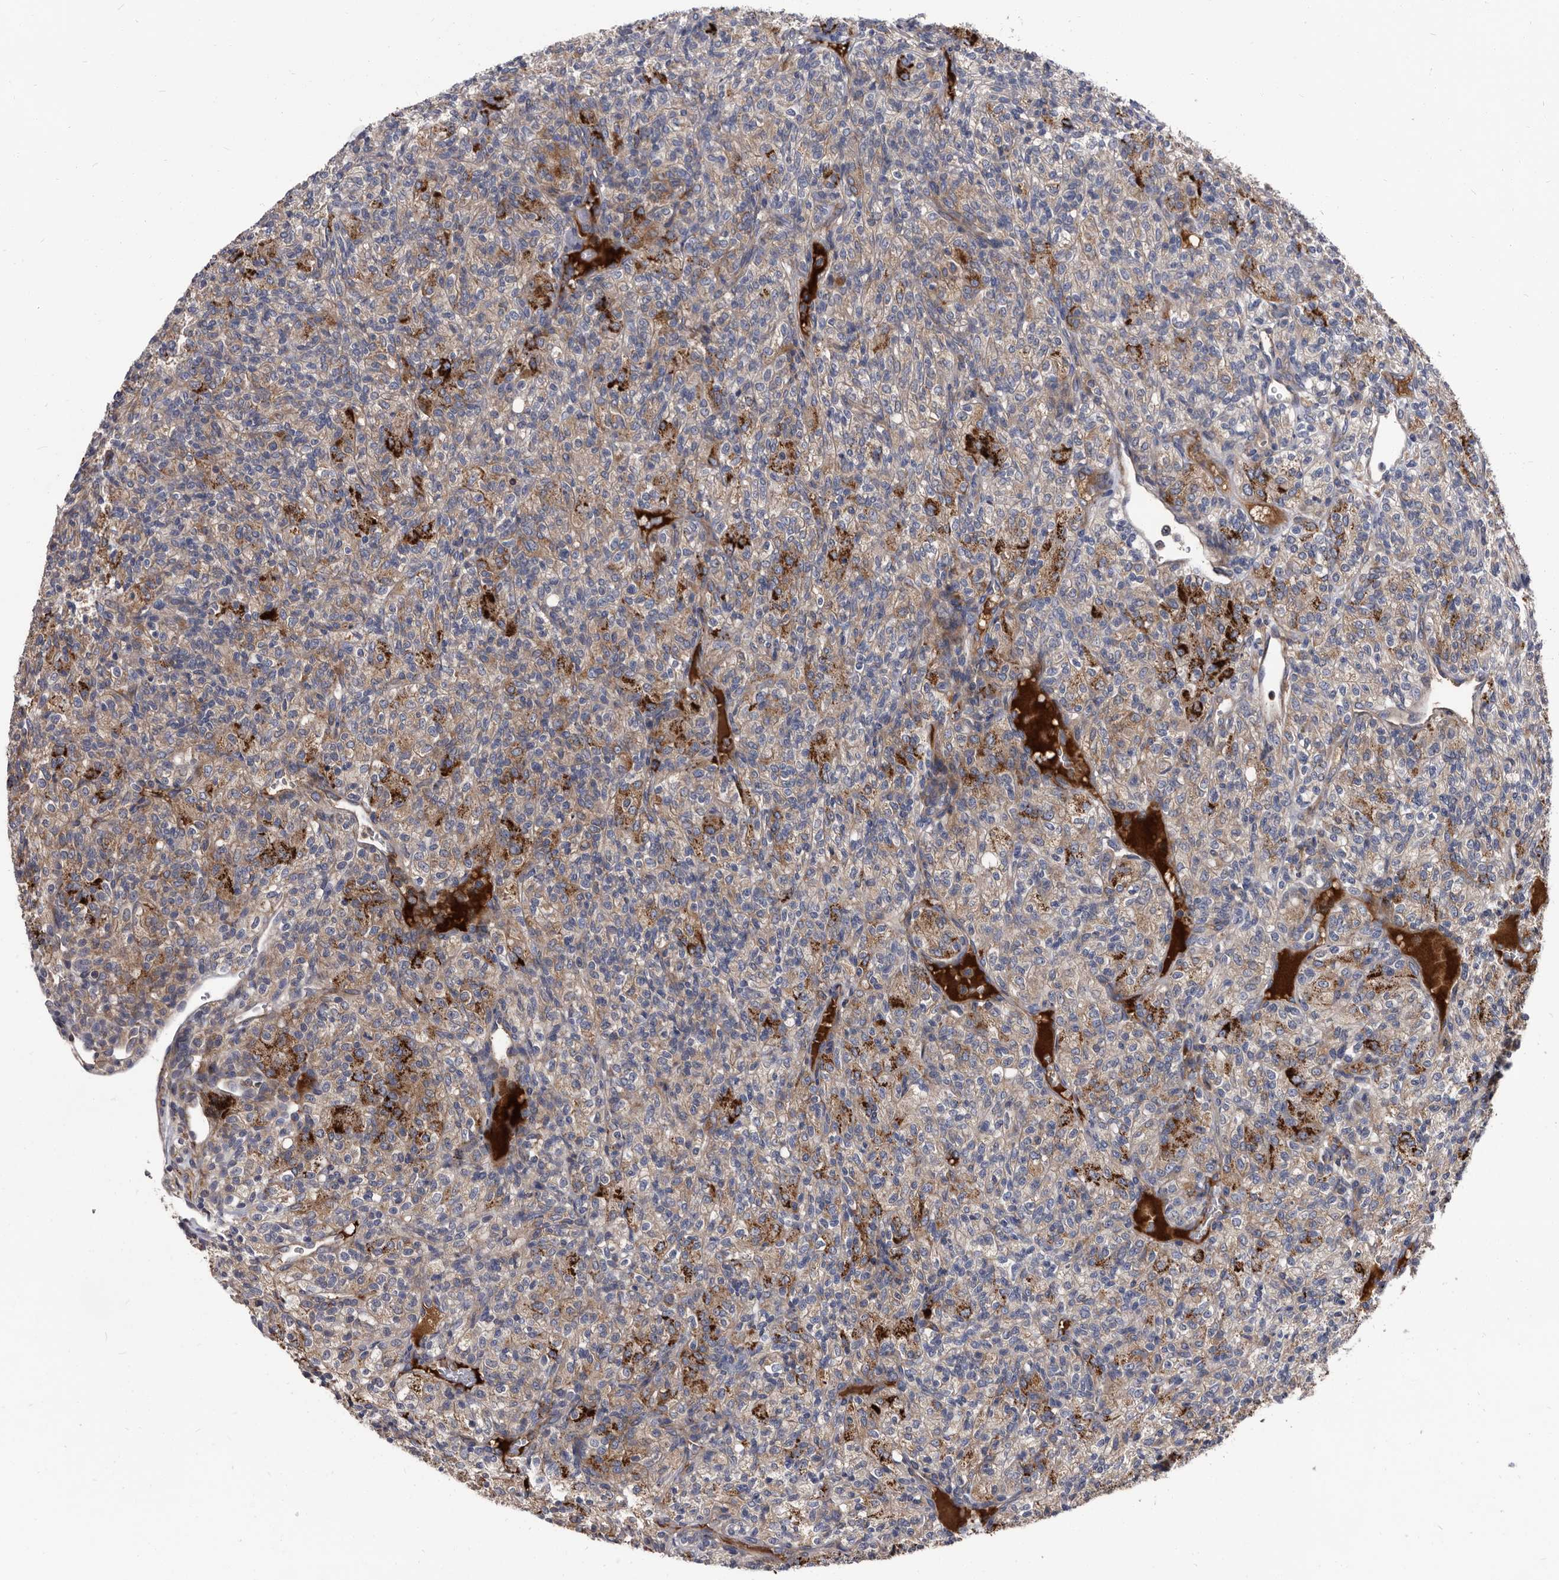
{"staining": {"intensity": "strong", "quantity": "<25%", "location": "cytoplasmic/membranous"}, "tissue": "renal cancer", "cell_type": "Tumor cells", "image_type": "cancer", "snomed": [{"axis": "morphology", "description": "Adenocarcinoma, NOS"}, {"axis": "topography", "description": "Kidney"}], "caption": "A brown stain shows strong cytoplasmic/membranous positivity of a protein in human adenocarcinoma (renal) tumor cells.", "gene": "DTNBP1", "patient": {"sex": "male", "age": 77}}